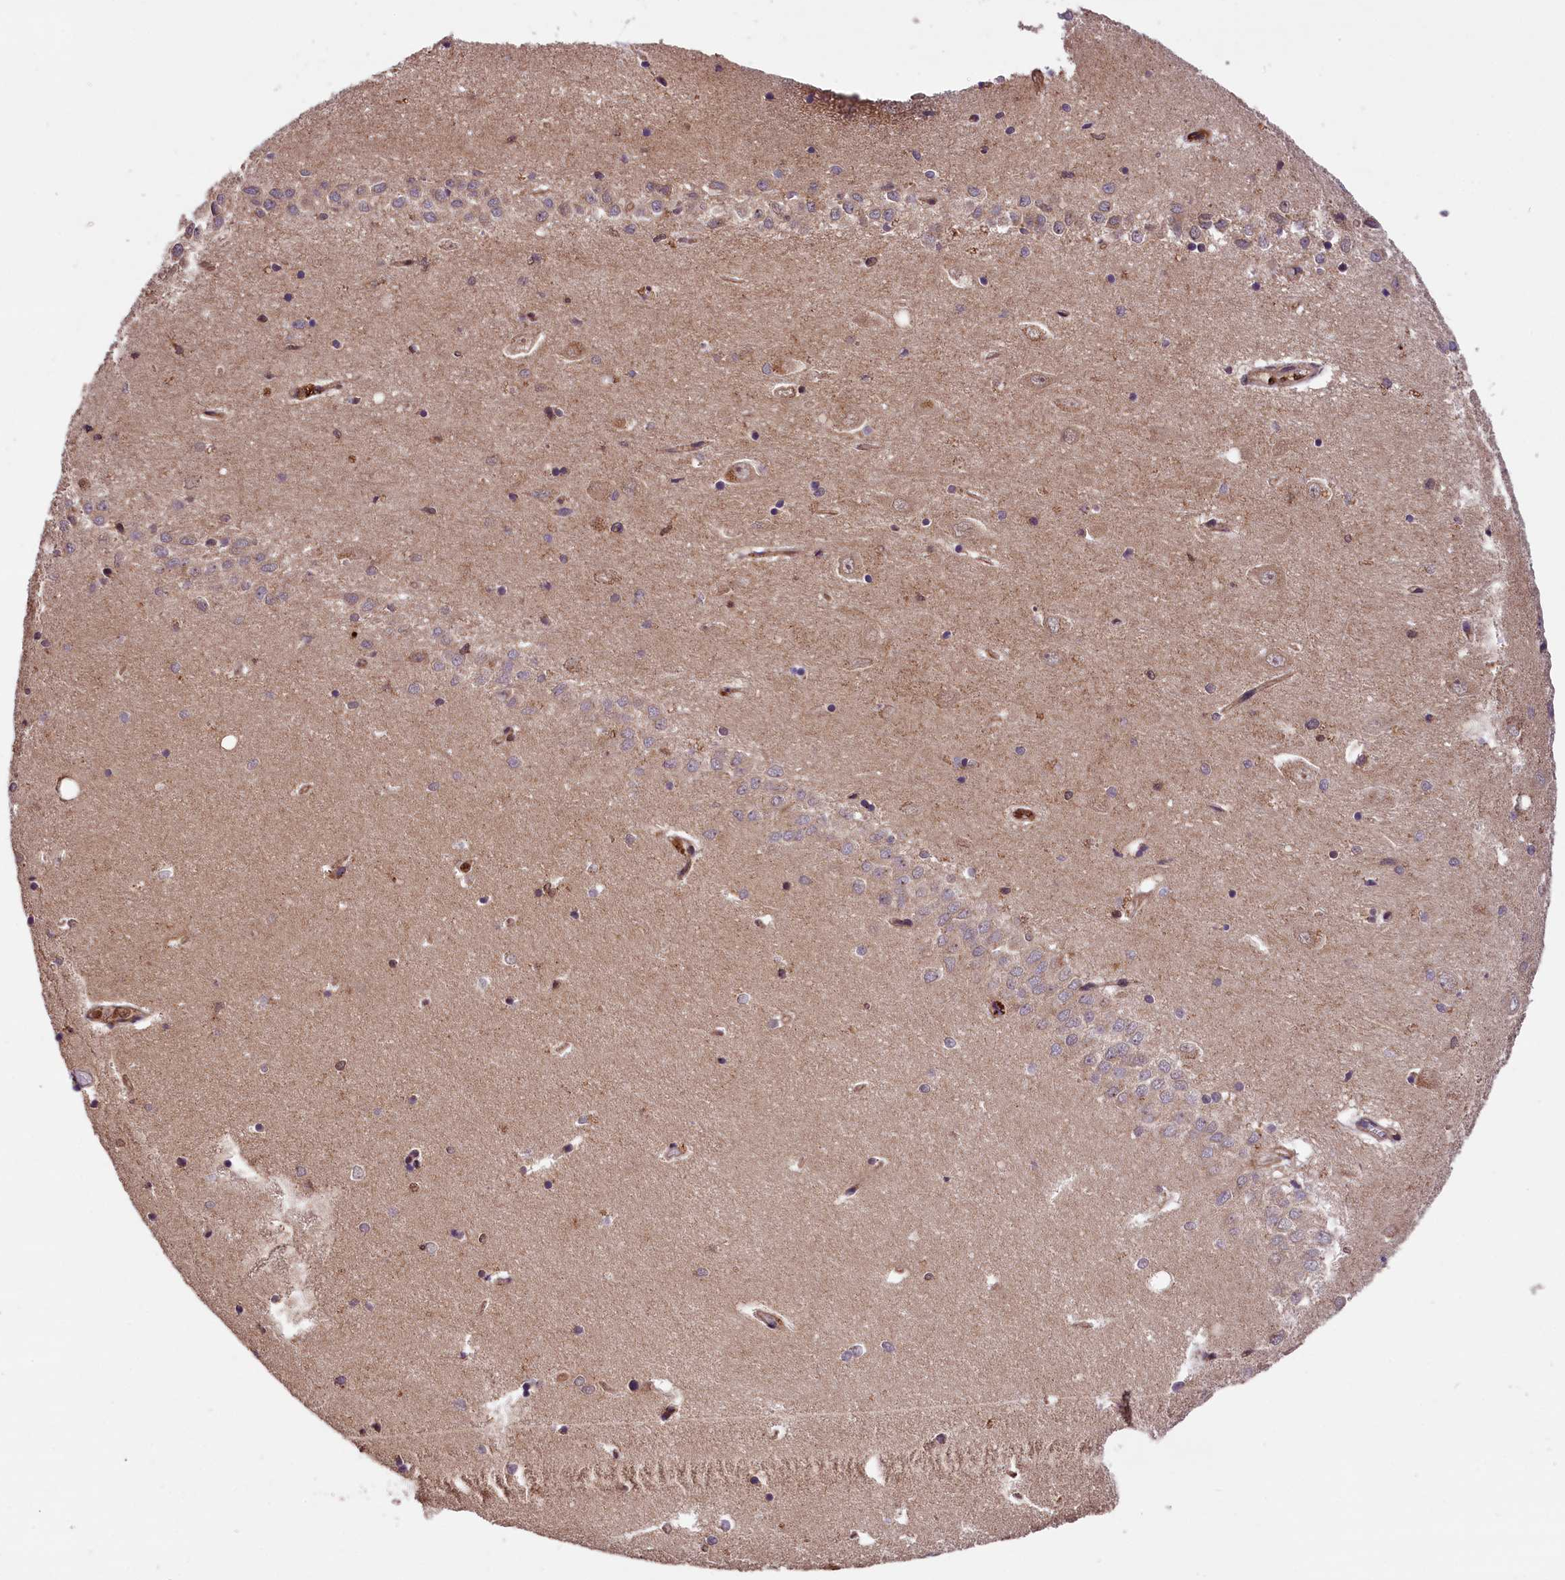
{"staining": {"intensity": "moderate", "quantity": "<25%", "location": "cytoplasmic/membranous"}, "tissue": "hippocampus", "cell_type": "Glial cells", "image_type": "normal", "snomed": [{"axis": "morphology", "description": "Normal tissue, NOS"}, {"axis": "topography", "description": "Hippocampus"}], "caption": "Approximately <25% of glial cells in normal human hippocampus display moderate cytoplasmic/membranous protein staining as visualized by brown immunohistochemical staining.", "gene": "IST1", "patient": {"sex": "female", "age": 64}}